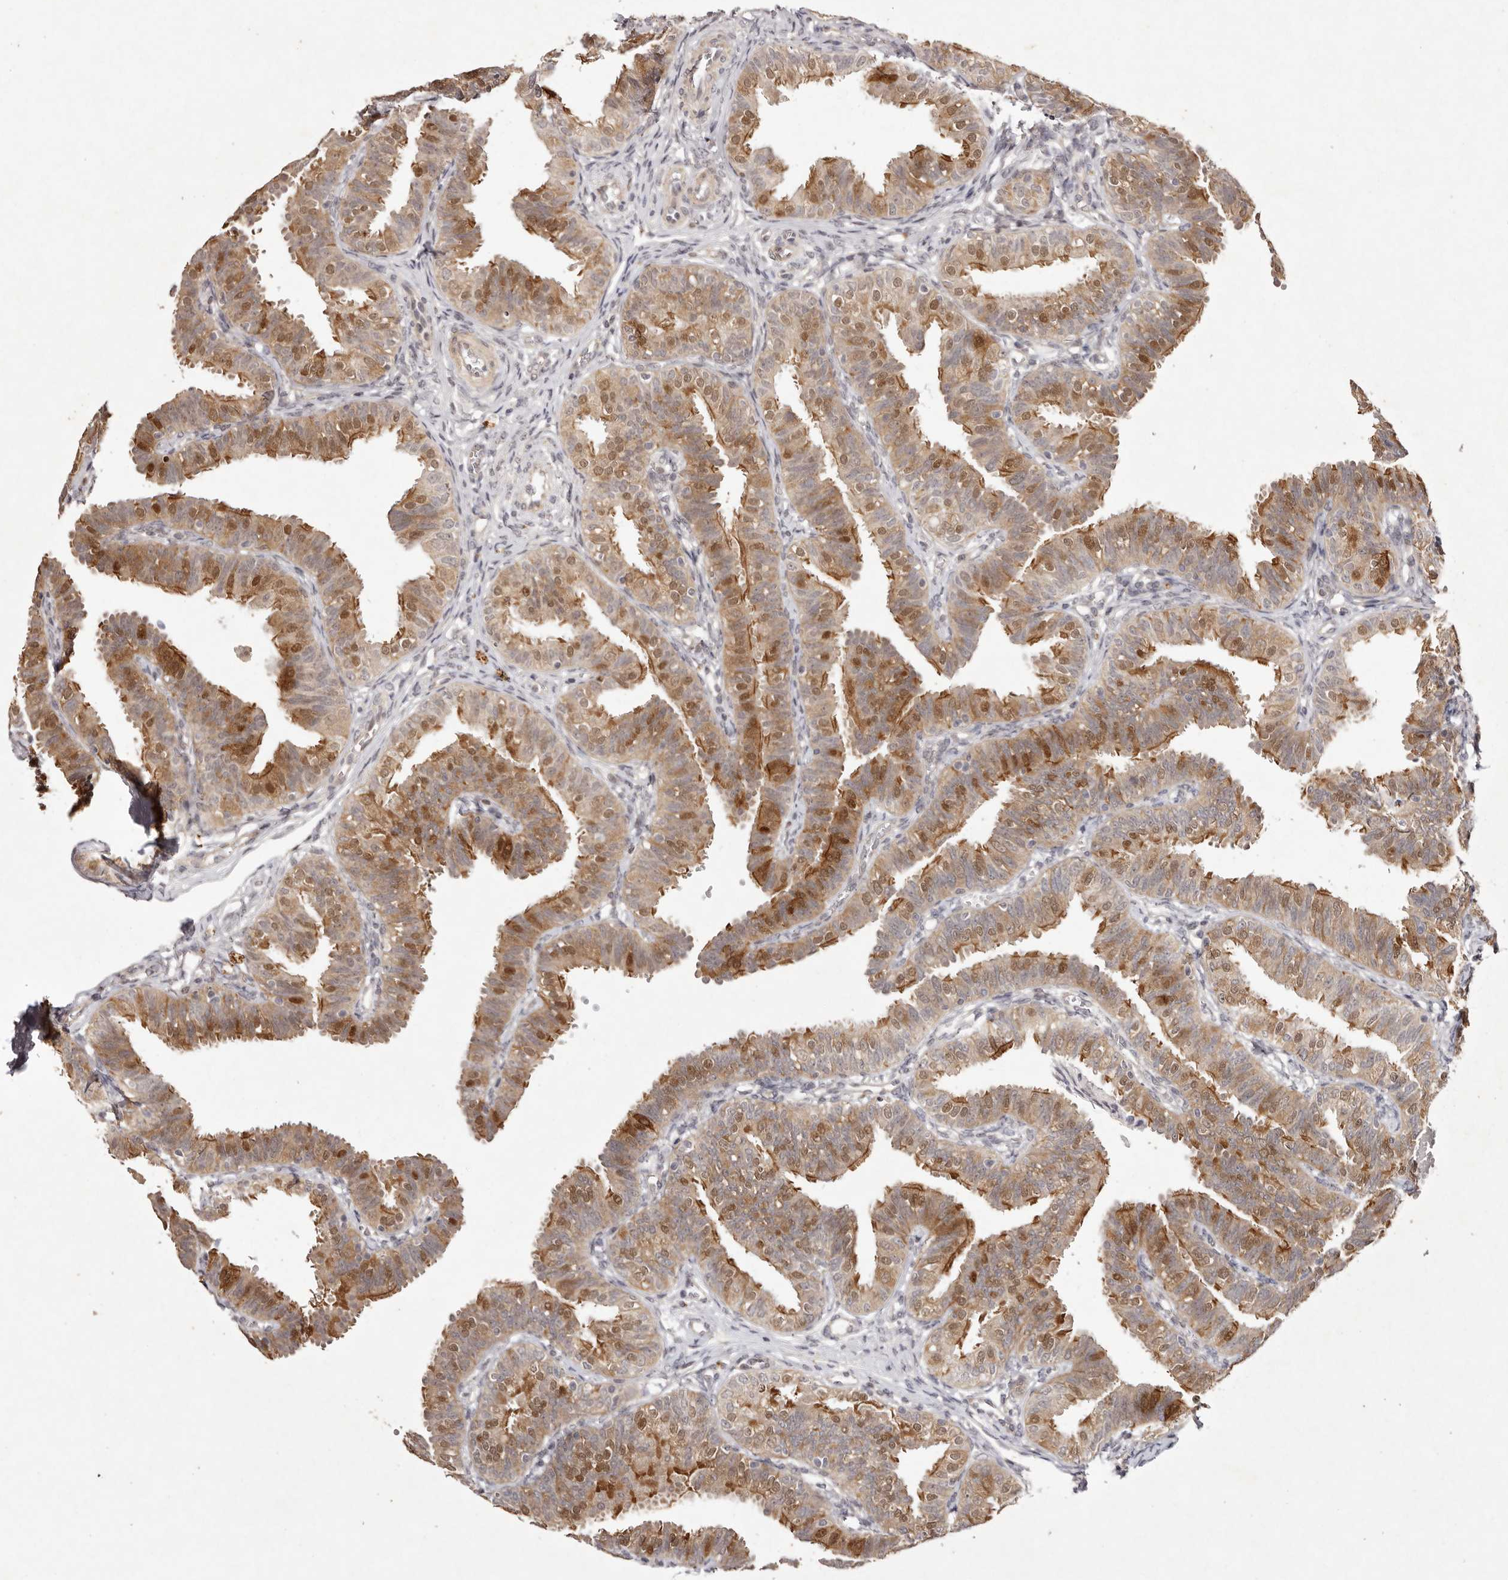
{"staining": {"intensity": "strong", "quantity": ">75%", "location": "cytoplasmic/membranous,nuclear"}, "tissue": "fallopian tube", "cell_type": "Glandular cells", "image_type": "normal", "snomed": [{"axis": "morphology", "description": "Normal tissue, NOS"}, {"axis": "topography", "description": "Fallopian tube"}], "caption": "The image shows a brown stain indicating the presence of a protein in the cytoplasmic/membranous,nuclear of glandular cells in fallopian tube. The staining is performed using DAB (3,3'-diaminobenzidine) brown chromogen to label protein expression. The nuclei are counter-stained blue using hematoxylin.", "gene": "BUD31", "patient": {"sex": "female", "age": 35}}